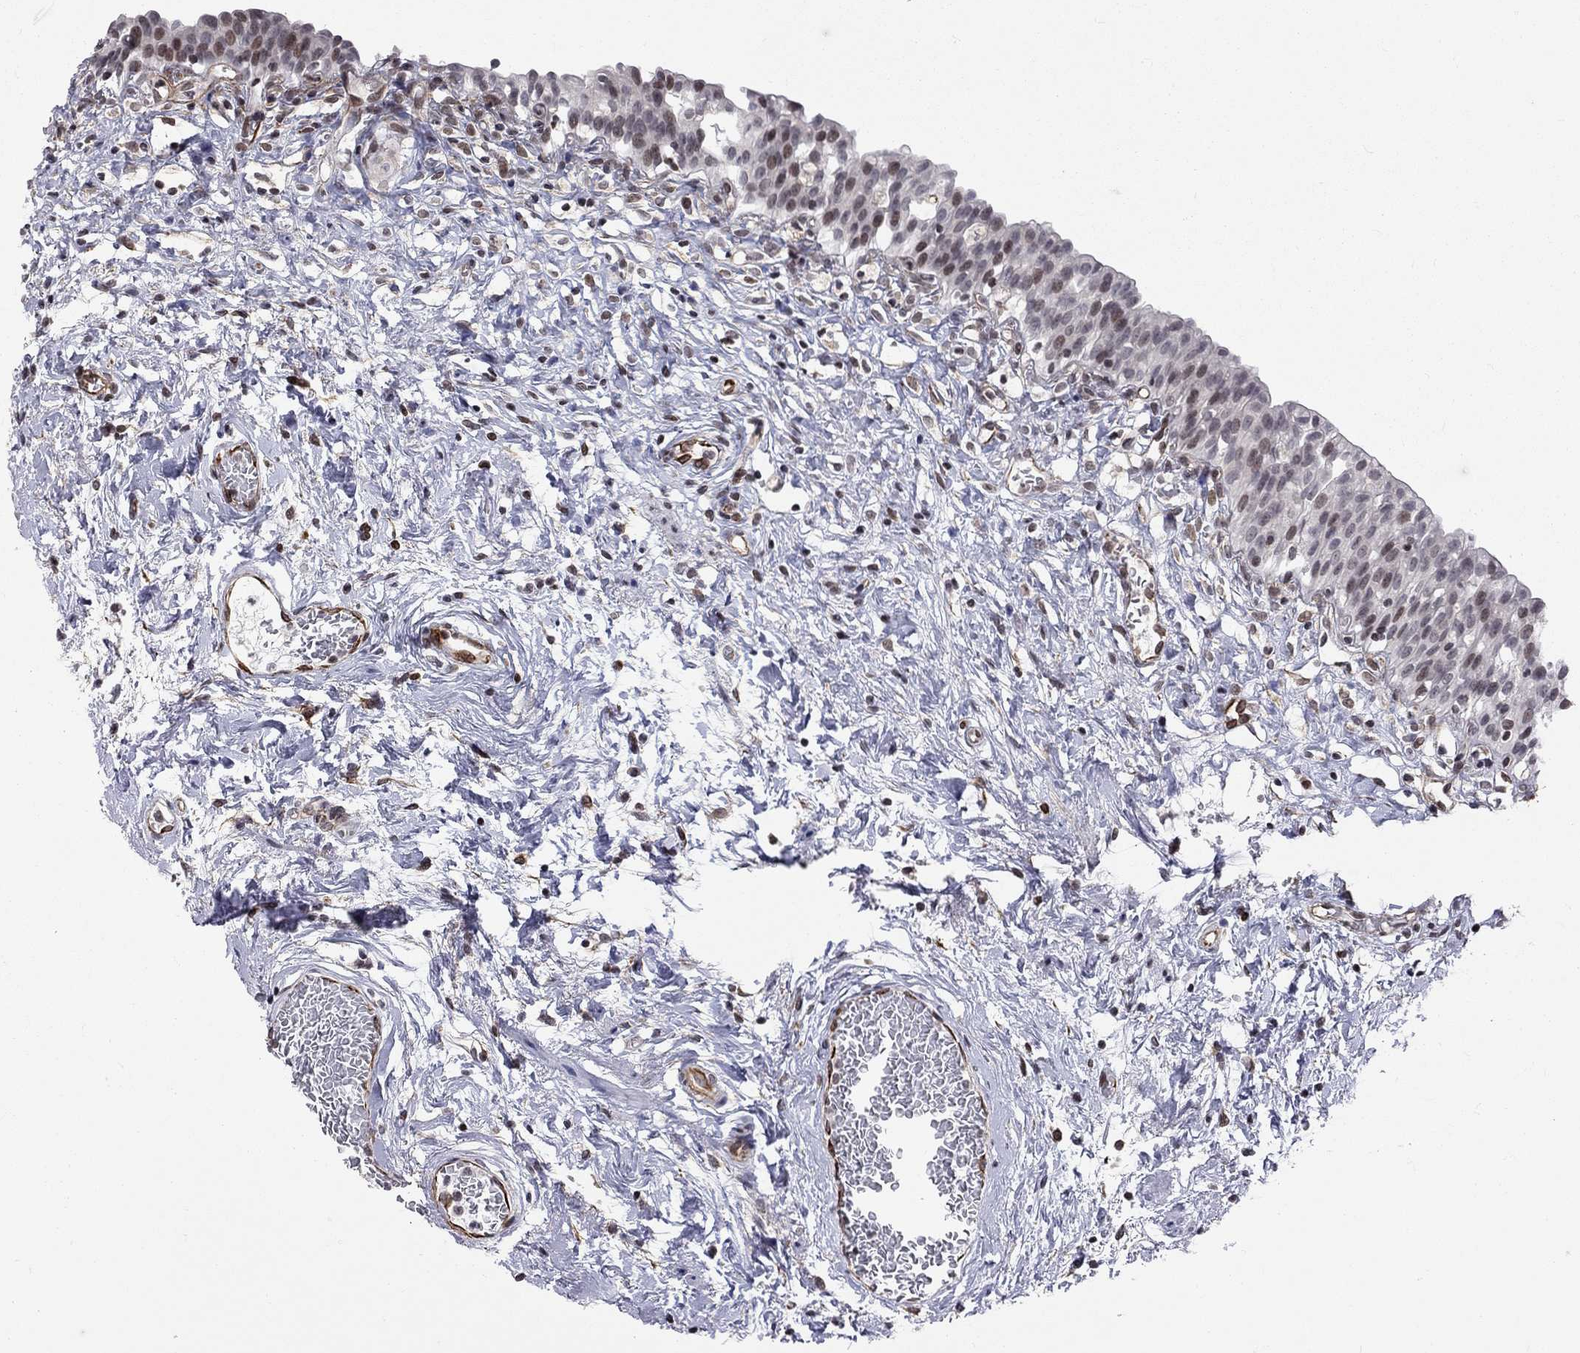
{"staining": {"intensity": "weak", "quantity": "<25%", "location": "nuclear"}, "tissue": "urinary bladder", "cell_type": "Urothelial cells", "image_type": "normal", "snomed": [{"axis": "morphology", "description": "Normal tissue, NOS"}, {"axis": "topography", "description": "Urinary bladder"}], "caption": "Immunohistochemical staining of unremarkable human urinary bladder displays no significant expression in urothelial cells.", "gene": "MTNR1B", "patient": {"sex": "male", "age": 76}}